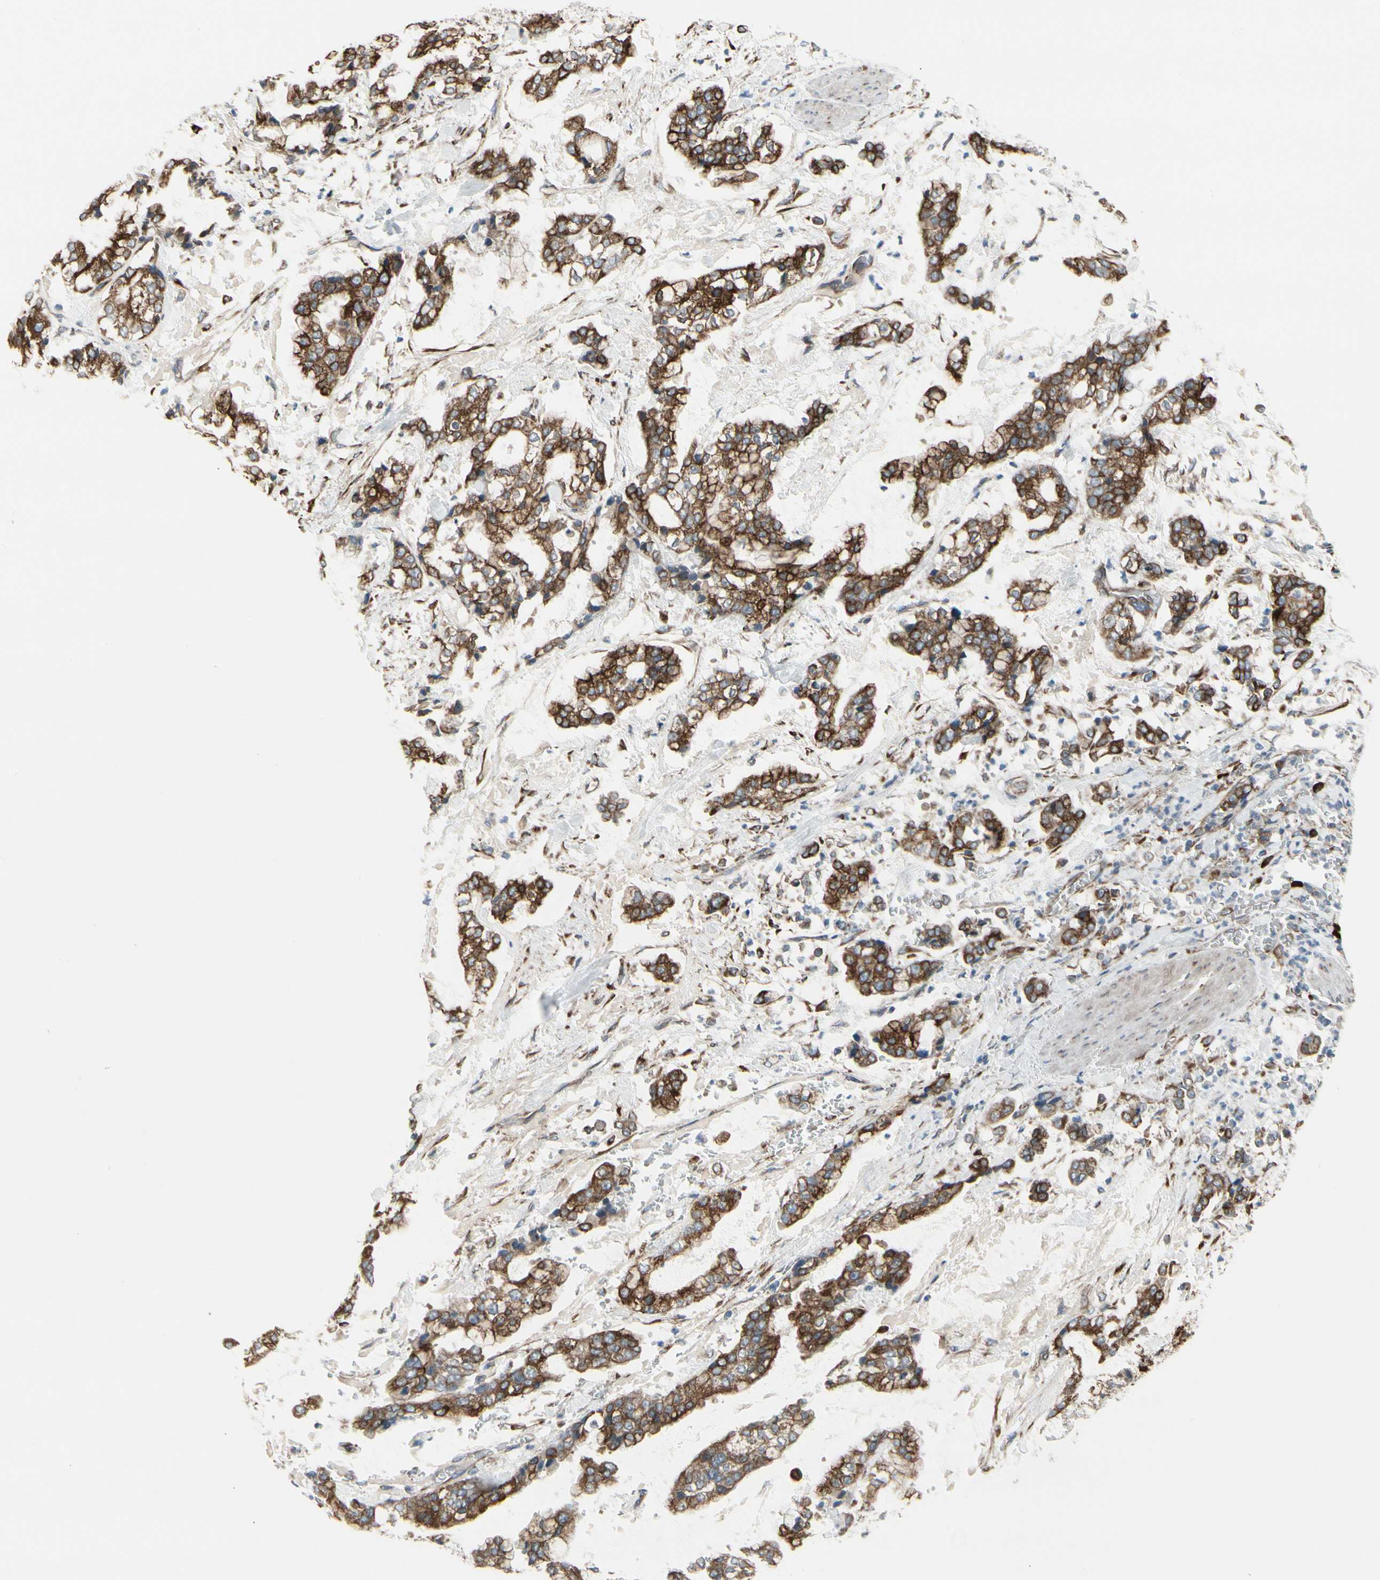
{"staining": {"intensity": "strong", "quantity": ">75%", "location": "cytoplasmic/membranous"}, "tissue": "stomach cancer", "cell_type": "Tumor cells", "image_type": "cancer", "snomed": [{"axis": "morphology", "description": "Normal tissue, NOS"}, {"axis": "morphology", "description": "Adenocarcinoma, NOS"}, {"axis": "topography", "description": "Stomach, upper"}, {"axis": "topography", "description": "Stomach"}], "caption": "Brown immunohistochemical staining in stomach cancer demonstrates strong cytoplasmic/membranous staining in about >75% of tumor cells. (Brightfield microscopy of DAB IHC at high magnification).", "gene": "FNDC3A", "patient": {"sex": "male", "age": 76}}